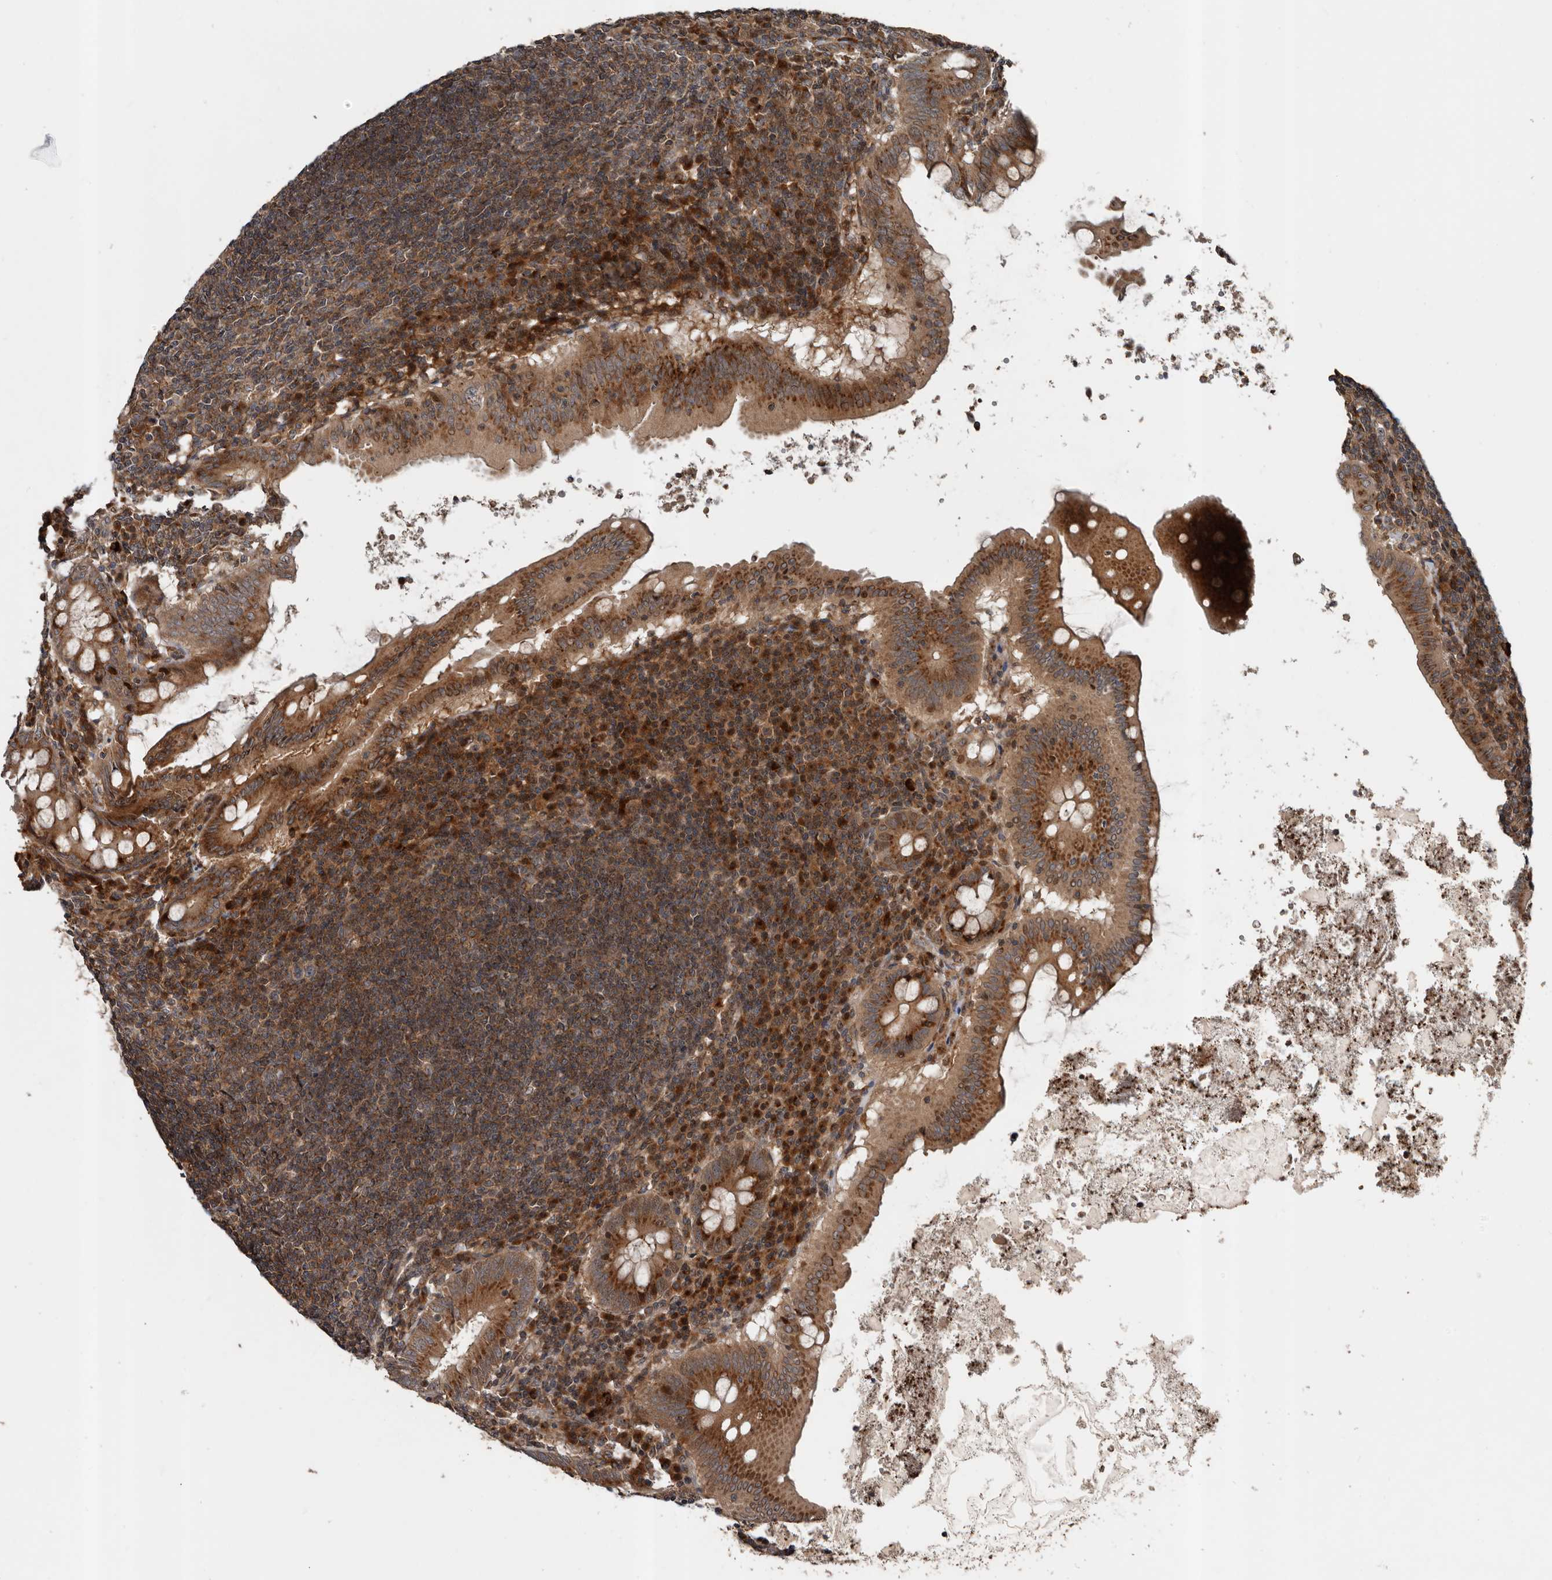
{"staining": {"intensity": "strong", "quantity": ">75%", "location": "cytoplasmic/membranous"}, "tissue": "appendix", "cell_type": "Glandular cells", "image_type": "normal", "snomed": [{"axis": "morphology", "description": "Normal tissue, NOS"}, {"axis": "topography", "description": "Appendix"}], "caption": "Immunohistochemical staining of normal appendix reveals >75% levels of strong cytoplasmic/membranous protein staining in approximately >75% of glandular cells.", "gene": "CCDC190", "patient": {"sex": "female", "age": 54}}